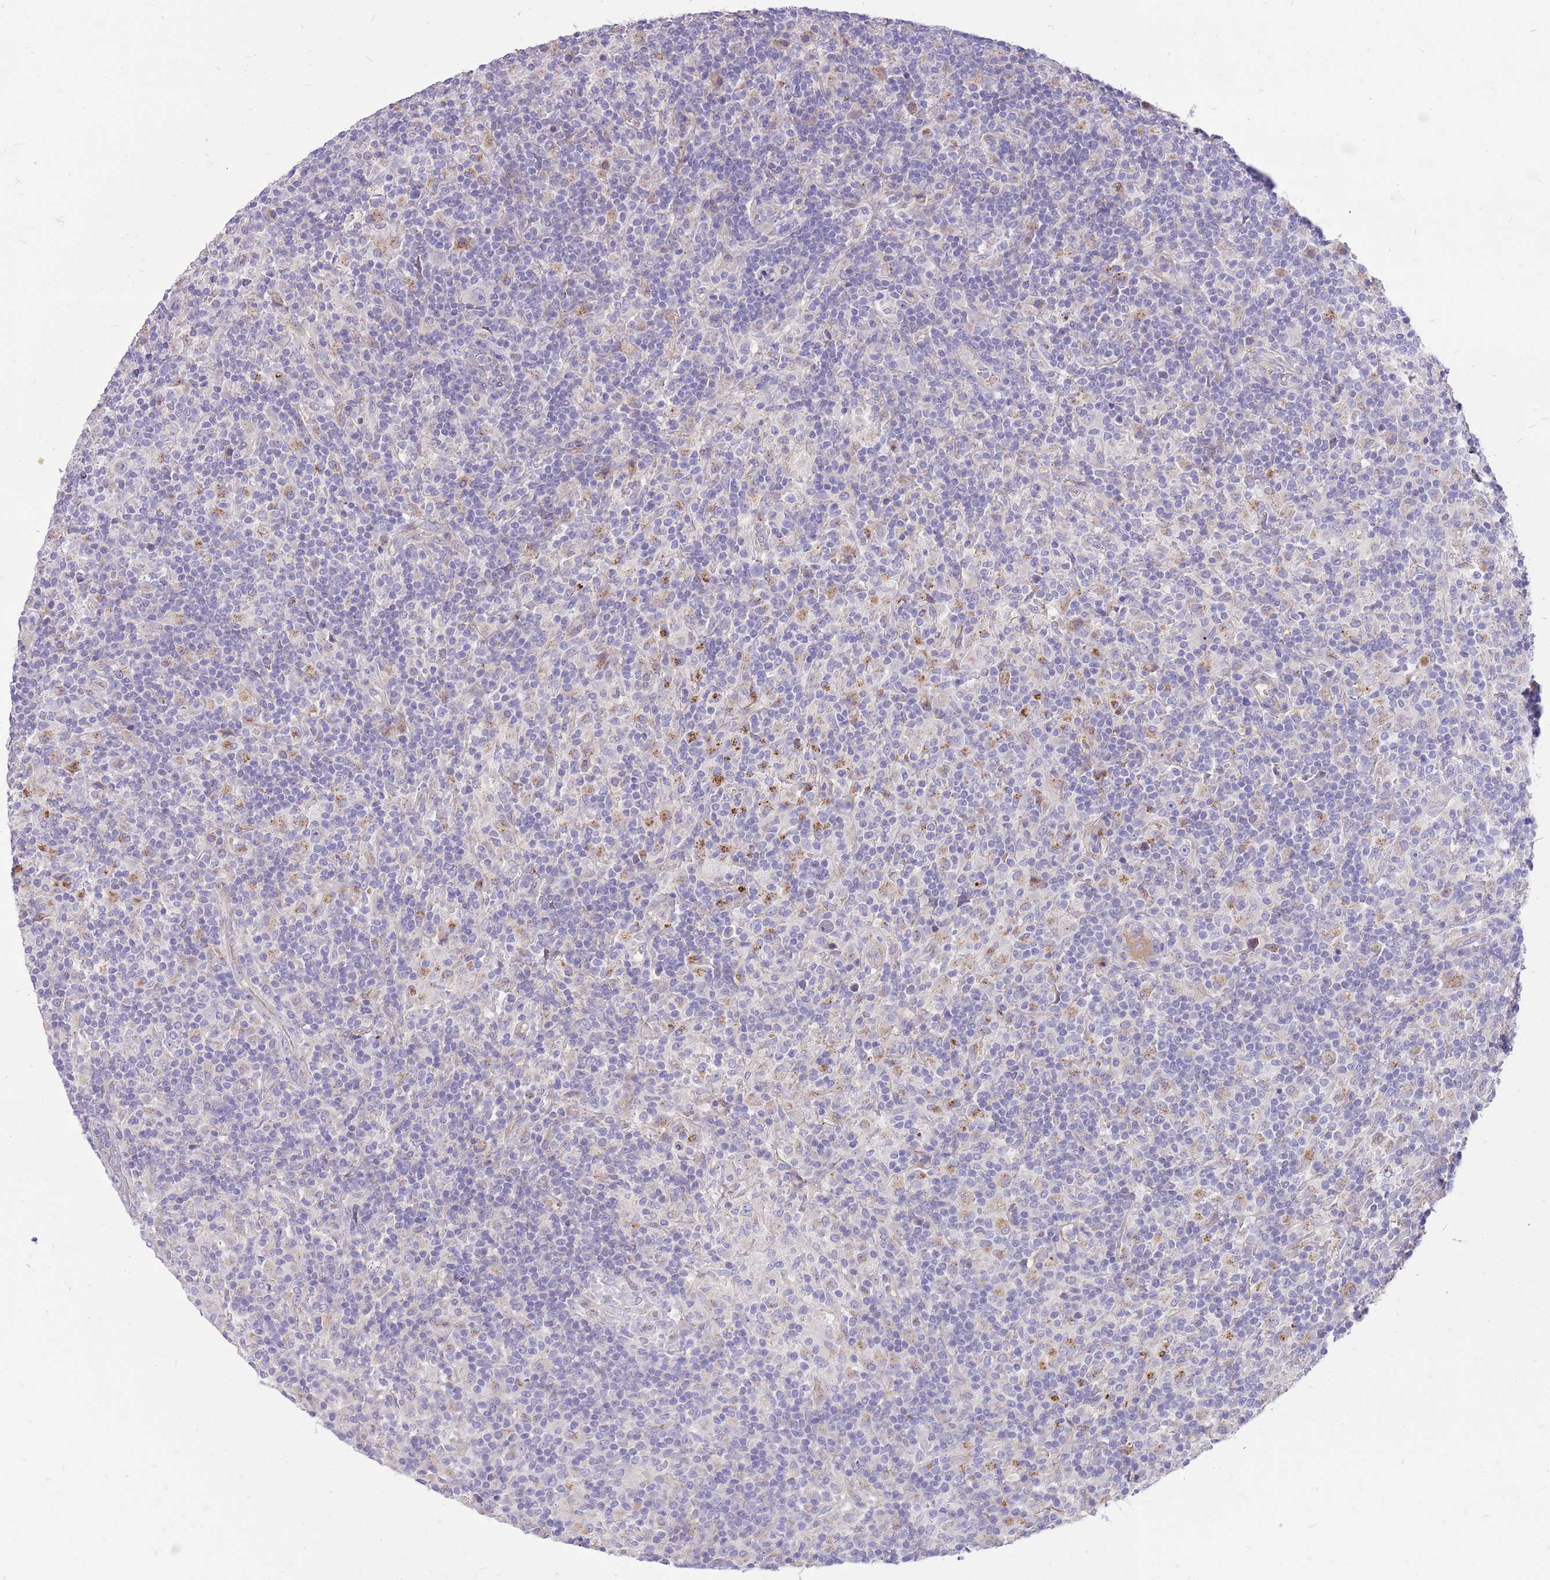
{"staining": {"intensity": "negative", "quantity": "none", "location": "none"}, "tissue": "lymphoma", "cell_type": "Tumor cells", "image_type": "cancer", "snomed": [{"axis": "morphology", "description": "Hodgkin's disease, NOS"}, {"axis": "topography", "description": "Lymph node"}], "caption": "Human lymphoma stained for a protein using immunohistochemistry reveals no positivity in tumor cells.", "gene": "NTN4", "patient": {"sex": "male", "age": 70}}